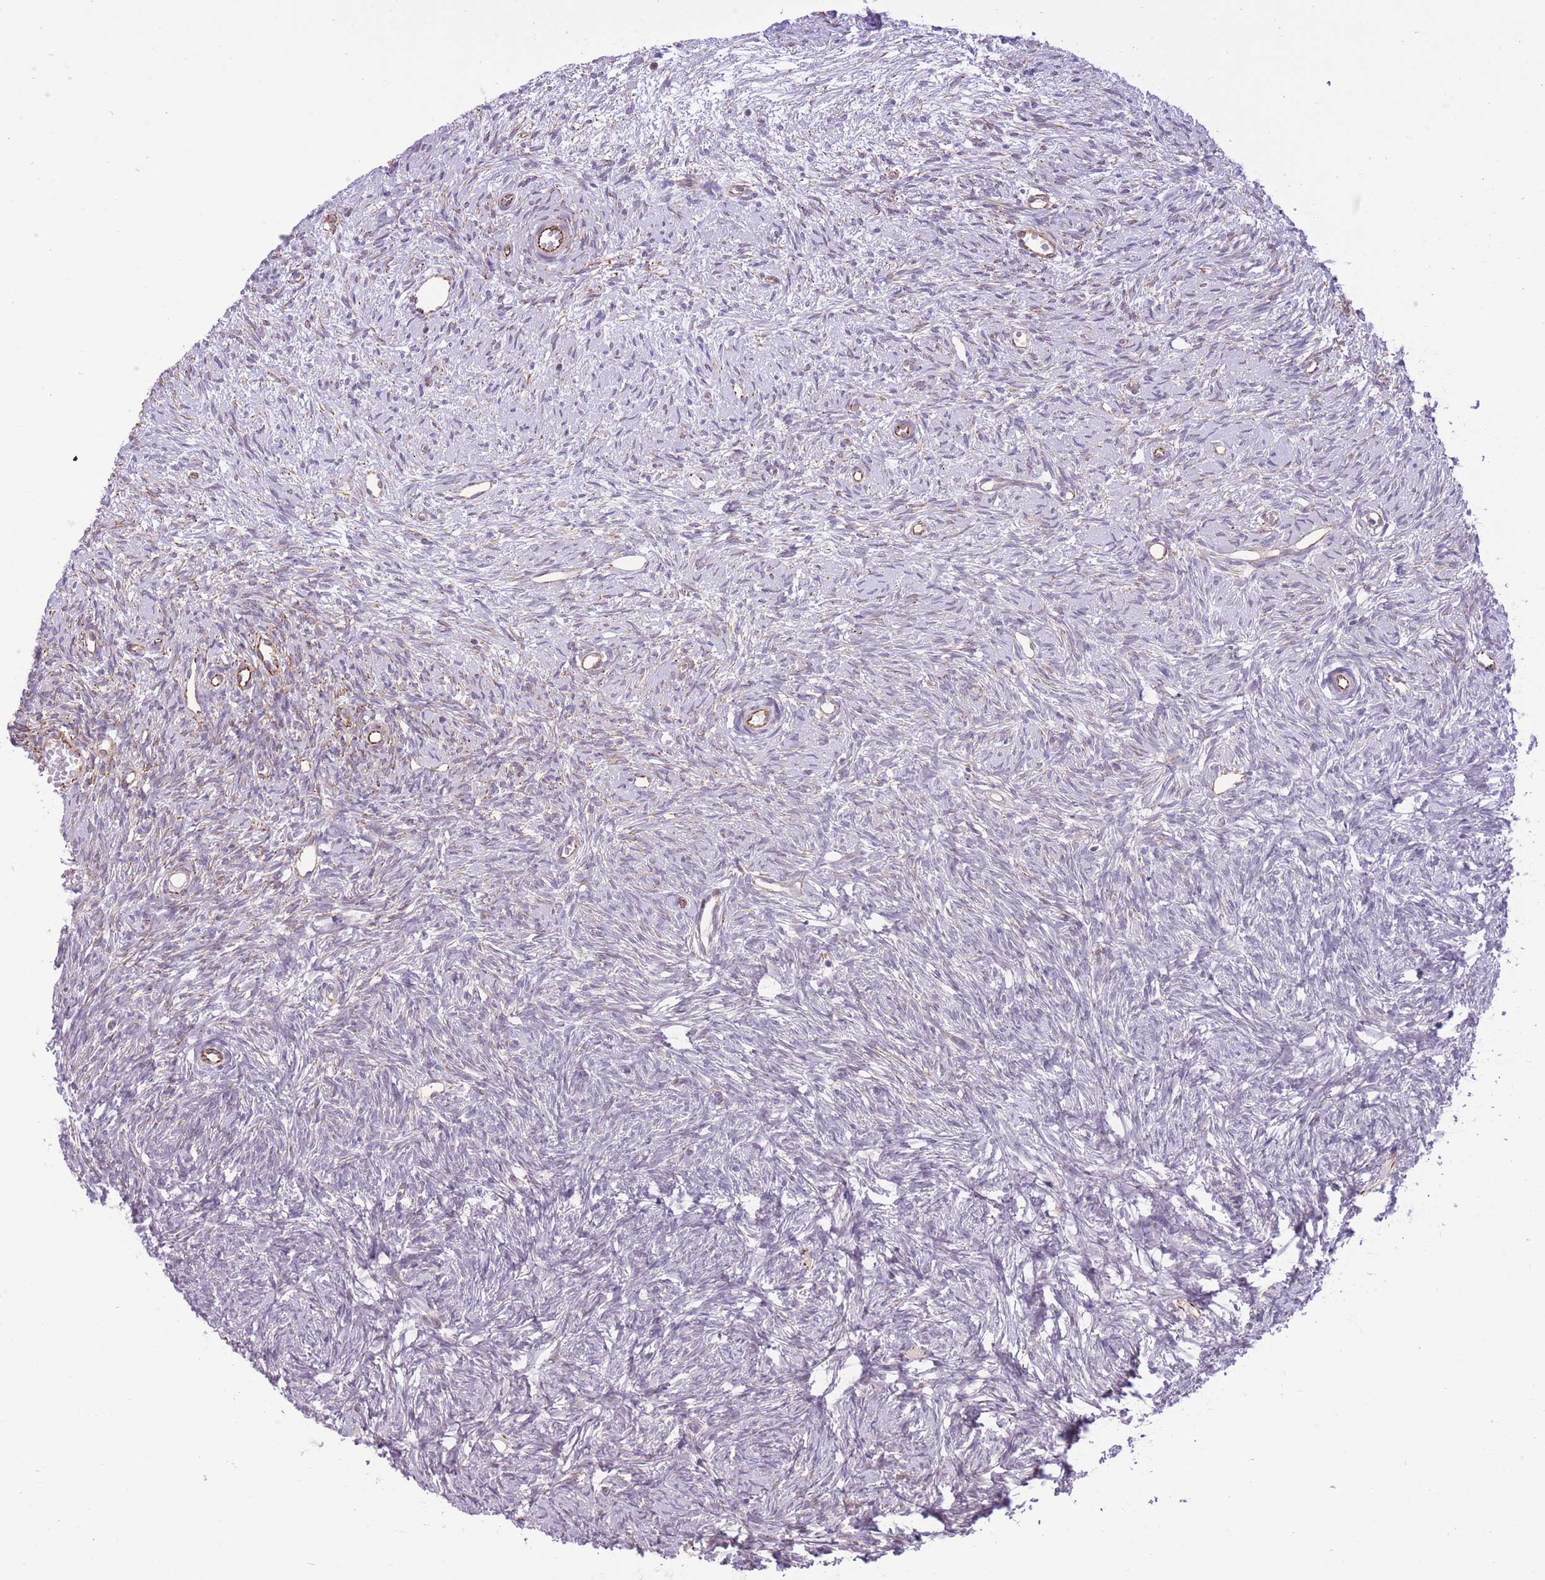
{"staining": {"intensity": "negative", "quantity": "none", "location": "none"}, "tissue": "ovary", "cell_type": "Follicle cells", "image_type": "normal", "snomed": [{"axis": "morphology", "description": "Normal tissue, NOS"}, {"axis": "topography", "description": "Ovary"}], "caption": "Ovary was stained to show a protein in brown. There is no significant expression in follicle cells. (Brightfield microscopy of DAB immunohistochemistry at high magnification).", "gene": "ELL", "patient": {"sex": "female", "age": 51}}